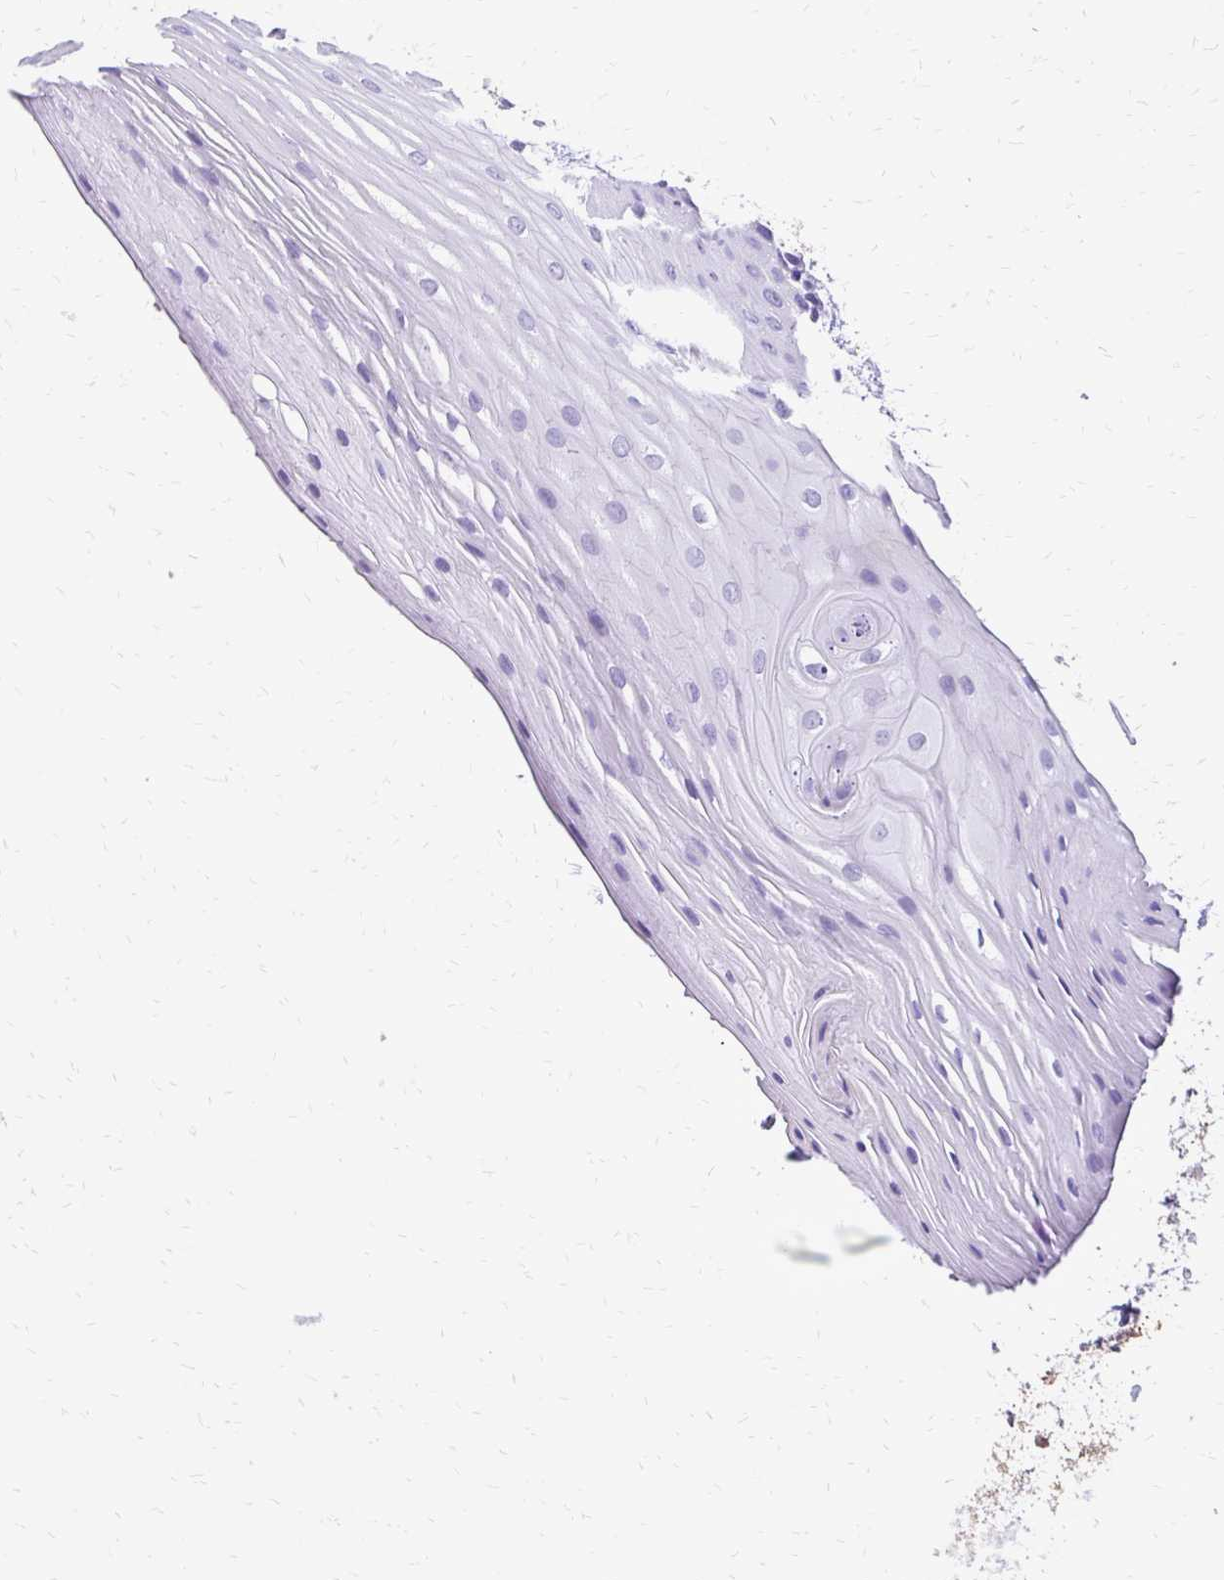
{"staining": {"intensity": "negative", "quantity": "none", "location": "none"}, "tissue": "oral mucosa", "cell_type": "Squamous epithelial cells", "image_type": "normal", "snomed": [{"axis": "morphology", "description": "Normal tissue, NOS"}, {"axis": "topography", "description": "Oral tissue"}], "caption": "Immunohistochemistry (IHC) histopathology image of normal oral mucosa: oral mucosa stained with DAB displays no significant protein expression in squamous epithelial cells.", "gene": "SLC32A1", "patient": {"sex": "female", "age": 81}}